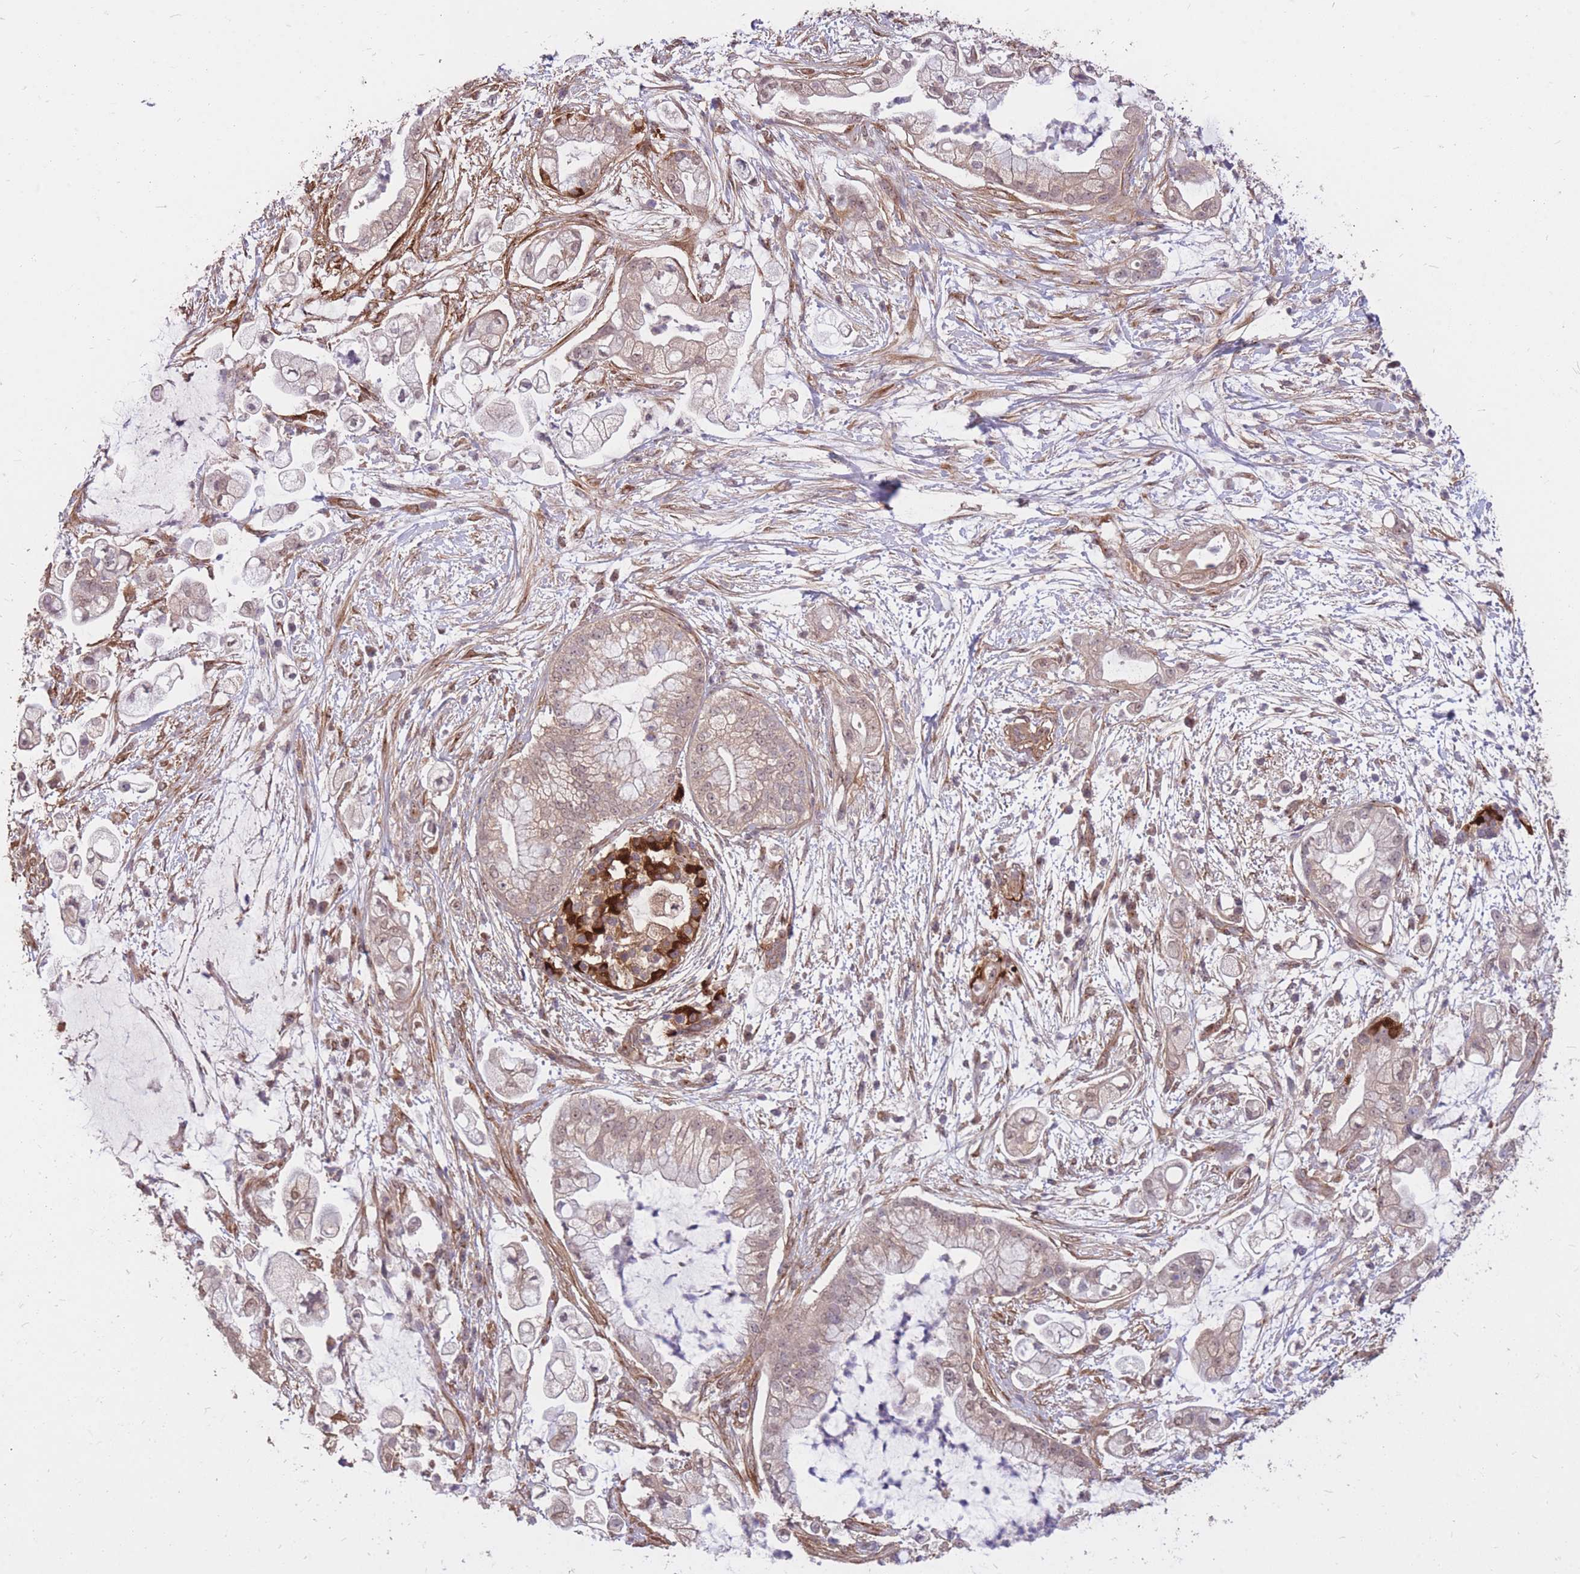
{"staining": {"intensity": "weak", "quantity": "25%-75%", "location": "cytoplasmic/membranous,nuclear"}, "tissue": "pancreatic cancer", "cell_type": "Tumor cells", "image_type": "cancer", "snomed": [{"axis": "morphology", "description": "Adenocarcinoma, NOS"}, {"axis": "topography", "description": "Pancreas"}], "caption": "IHC micrograph of pancreatic adenocarcinoma stained for a protein (brown), which shows low levels of weak cytoplasmic/membranous and nuclear staining in approximately 25%-75% of tumor cells.", "gene": "DYNC1LI2", "patient": {"sex": "female", "age": 69}}